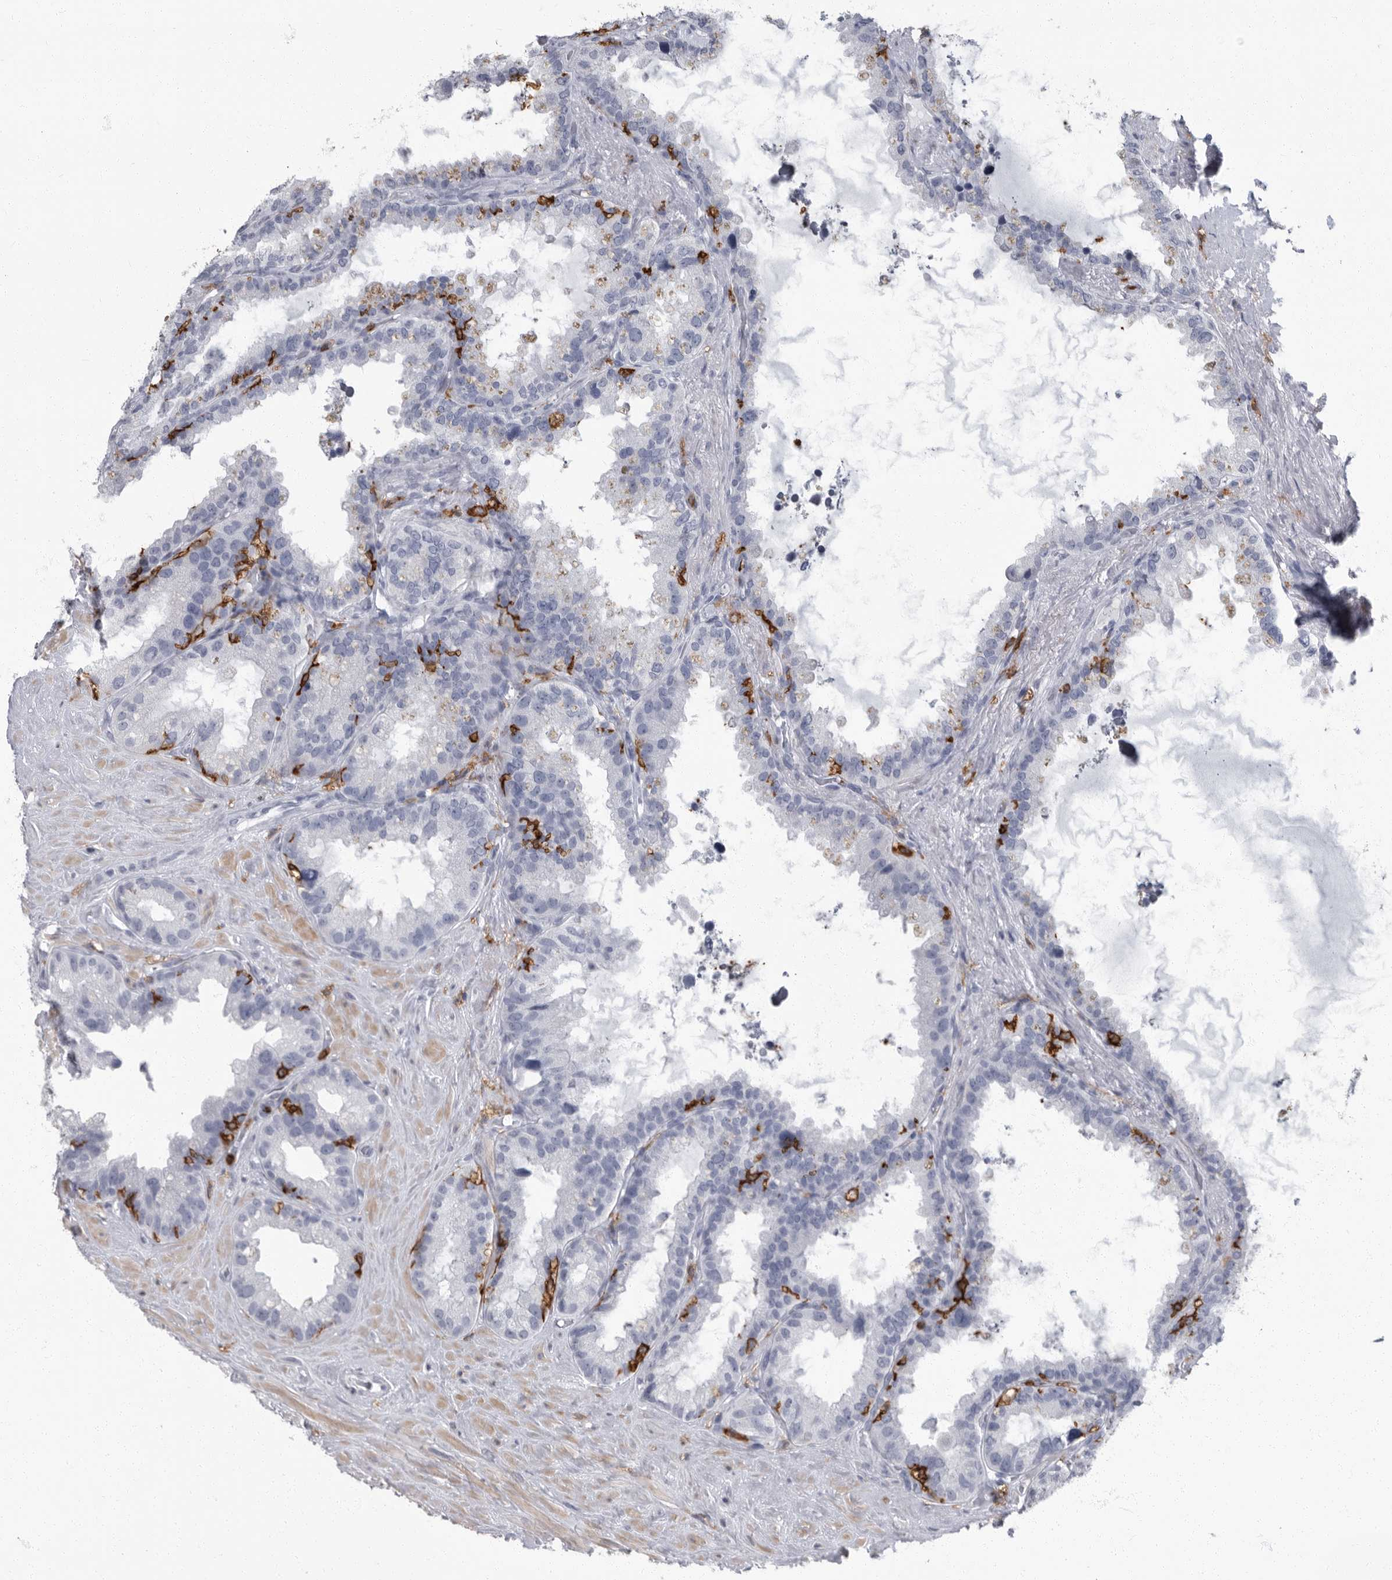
{"staining": {"intensity": "negative", "quantity": "none", "location": "none"}, "tissue": "seminal vesicle", "cell_type": "Glandular cells", "image_type": "normal", "snomed": [{"axis": "morphology", "description": "Normal tissue, NOS"}, {"axis": "topography", "description": "Seminal veicle"}], "caption": "The photomicrograph shows no staining of glandular cells in unremarkable seminal vesicle. The staining is performed using DAB brown chromogen with nuclei counter-stained in using hematoxylin.", "gene": "FCER1G", "patient": {"sex": "male", "age": 80}}